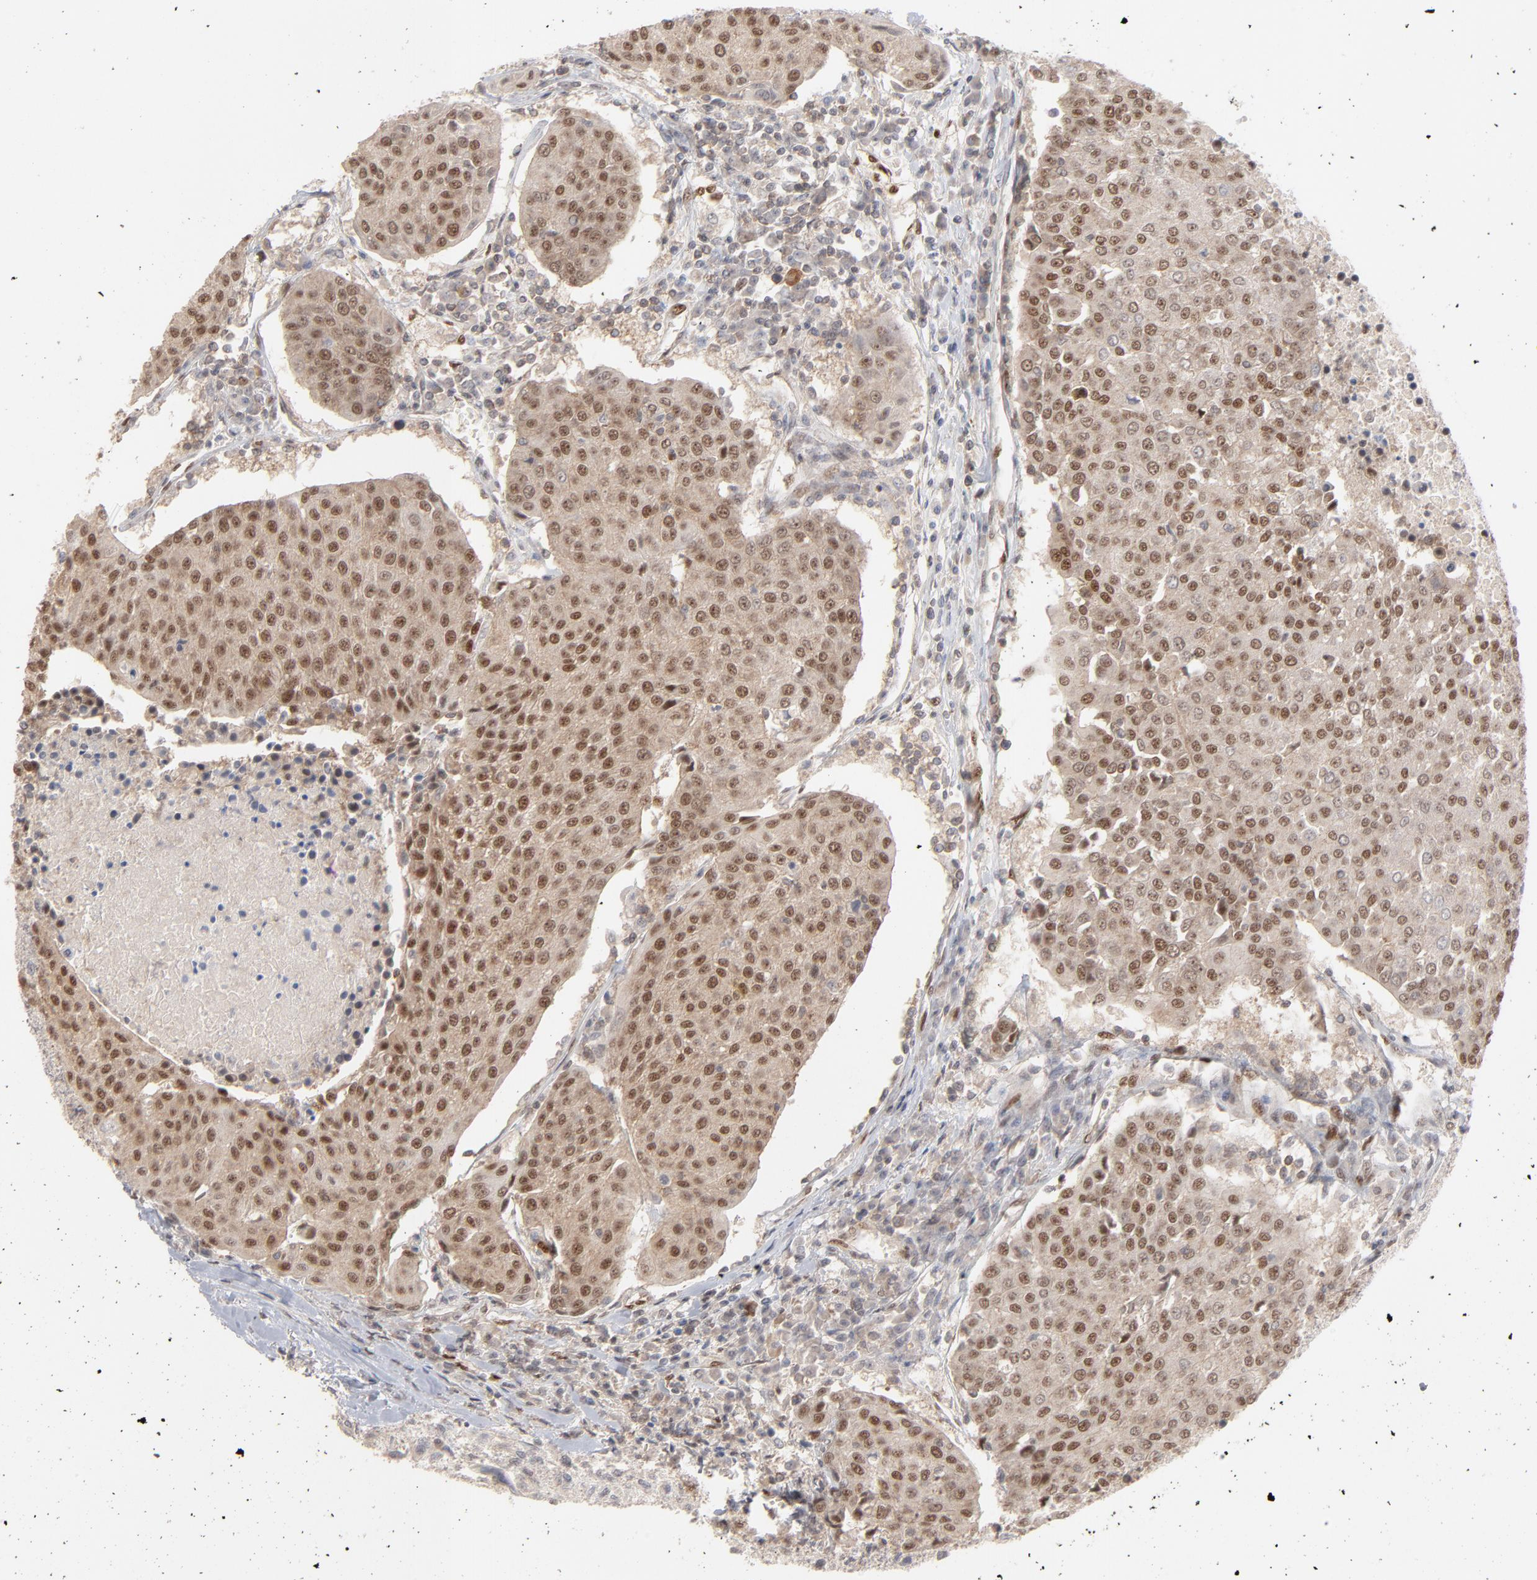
{"staining": {"intensity": "moderate", "quantity": ">75%", "location": "cytoplasmic/membranous,nuclear"}, "tissue": "urothelial cancer", "cell_type": "Tumor cells", "image_type": "cancer", "snomed": [{"axis": "morphology", "description": "Urothelial carcinoma, High grade"}, {"axis": "topography", "description": "Urinary bladder"}], "caption": "Immunohistochemical staining of urothelial cancer exhibits medium levels of moderate cytoplasmic/membranous and nuclear positivity in about >75% of tumor cells.", "gene": "NFIB", "patient": {"sex": "female", "age": 85}}